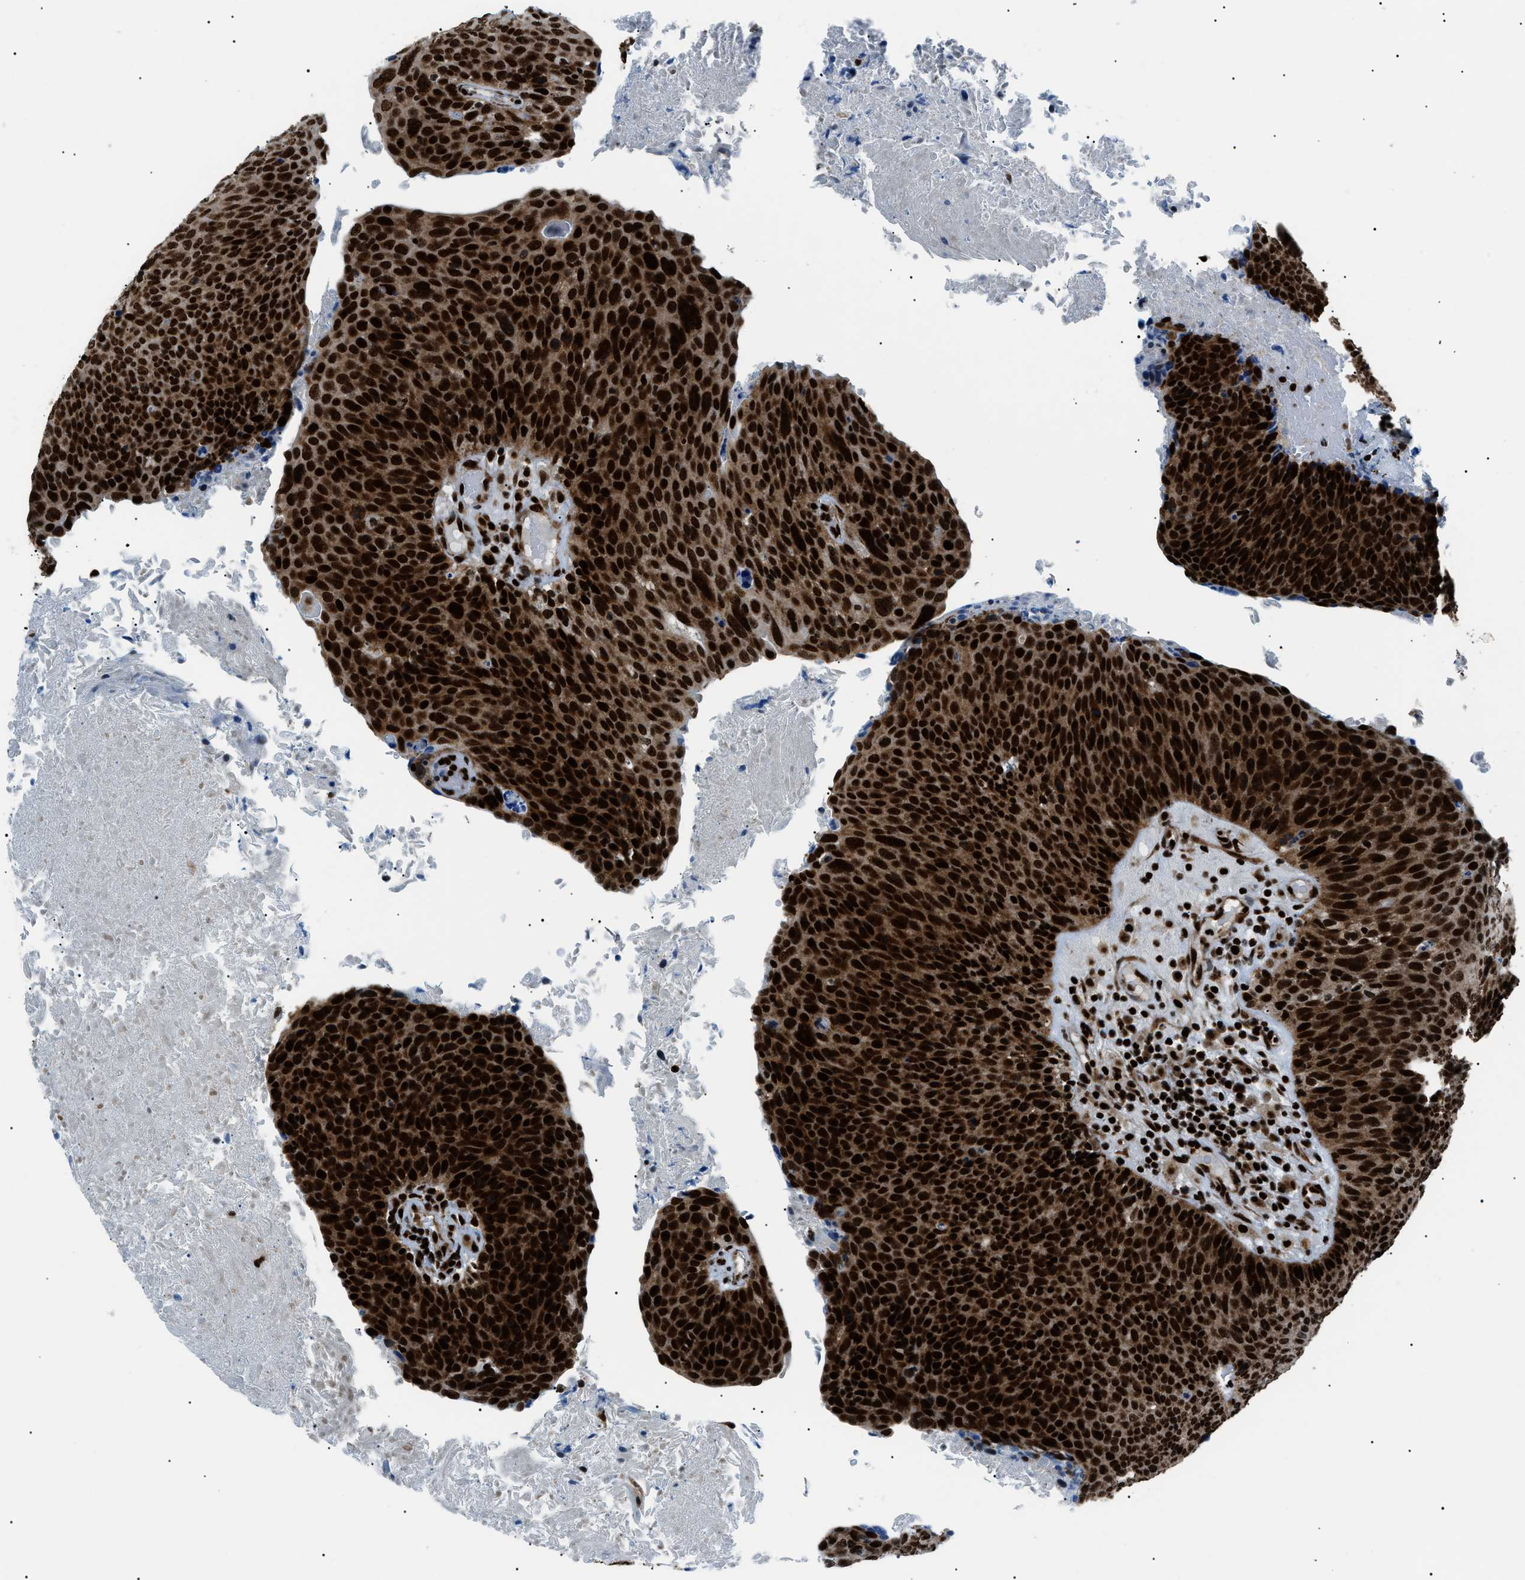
{"staining": {"intensity": "strong", "quantity": ">75%", "location": "cytoplasmic/membranous,nuclear"}, "tissue": "head and neck cancer", "cell_type": "Tumor cells", "image_type": "cancer", "snomed": [{"axis": "morphology", "description": "Squamous cell carcinoma, NOS"}, {"axis": "morphology", "description": "Squamous cell carcinoma, metastatic, NOS"}, {"axis": "topography", "description": "Lymph node"}, {"axis": "topography", "description": "Head-Neck"}], "caption": "Immunohistochemistry (IHC) photomicrograph of neoplastic tissue: human head and neck squamous cell carcinoma stained using immunohistochemistry reveals high levels of strong protein expression localized specifically in the cytoplasmic/membranous and nuclear of tumor cells, appearing as a cytoplasmic/membranous and nuclear brown color.", "gene": "HNRNPK", "patient": {"sex": "male", "age": 62}}